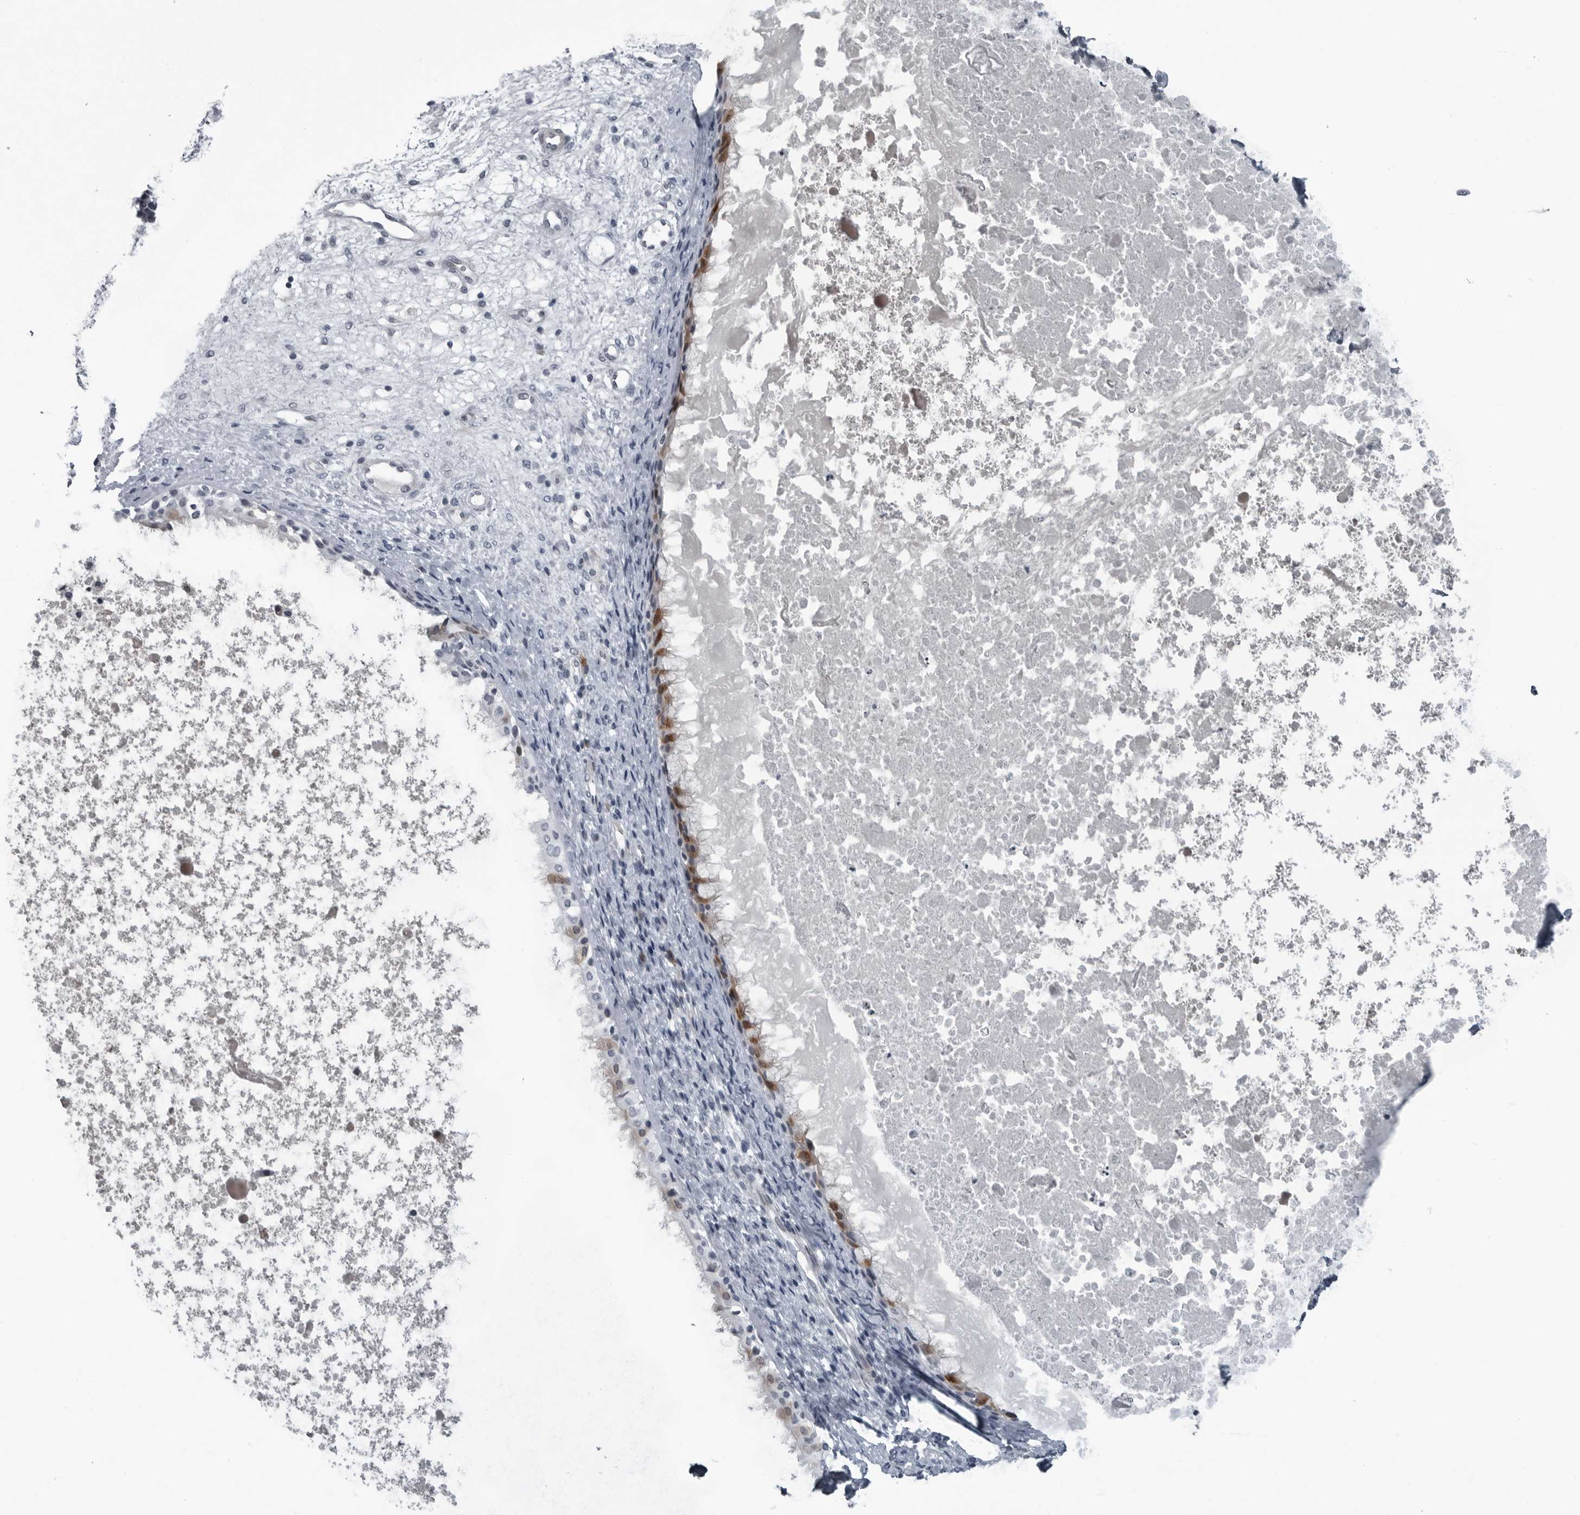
{"staining": {"intensity": "moderate", "quantity": "25%-75%", "location": "cytoplasmic/membranous"}, "tissue": "nasopharynx", "cell_type": "Respiratory epithelial cells", "image_type": "normal", "snomed": [{"axis": "morphology", "description": "Normal tissue, NOS"}, {"axis": "topography", "description": "Nasopharynx"}], "caption": "This micrograph displays normal nasopharynx stained with immunohistochemistry (IHC) to label a protein in brown. The cytoplasmic/membranous of respiratory epithelial cells show moderate positivity for the protein. Nuclei are counter-stained blue.", "gene": "DNAAF11", "patient": {"sex": "male", "age": 22}}